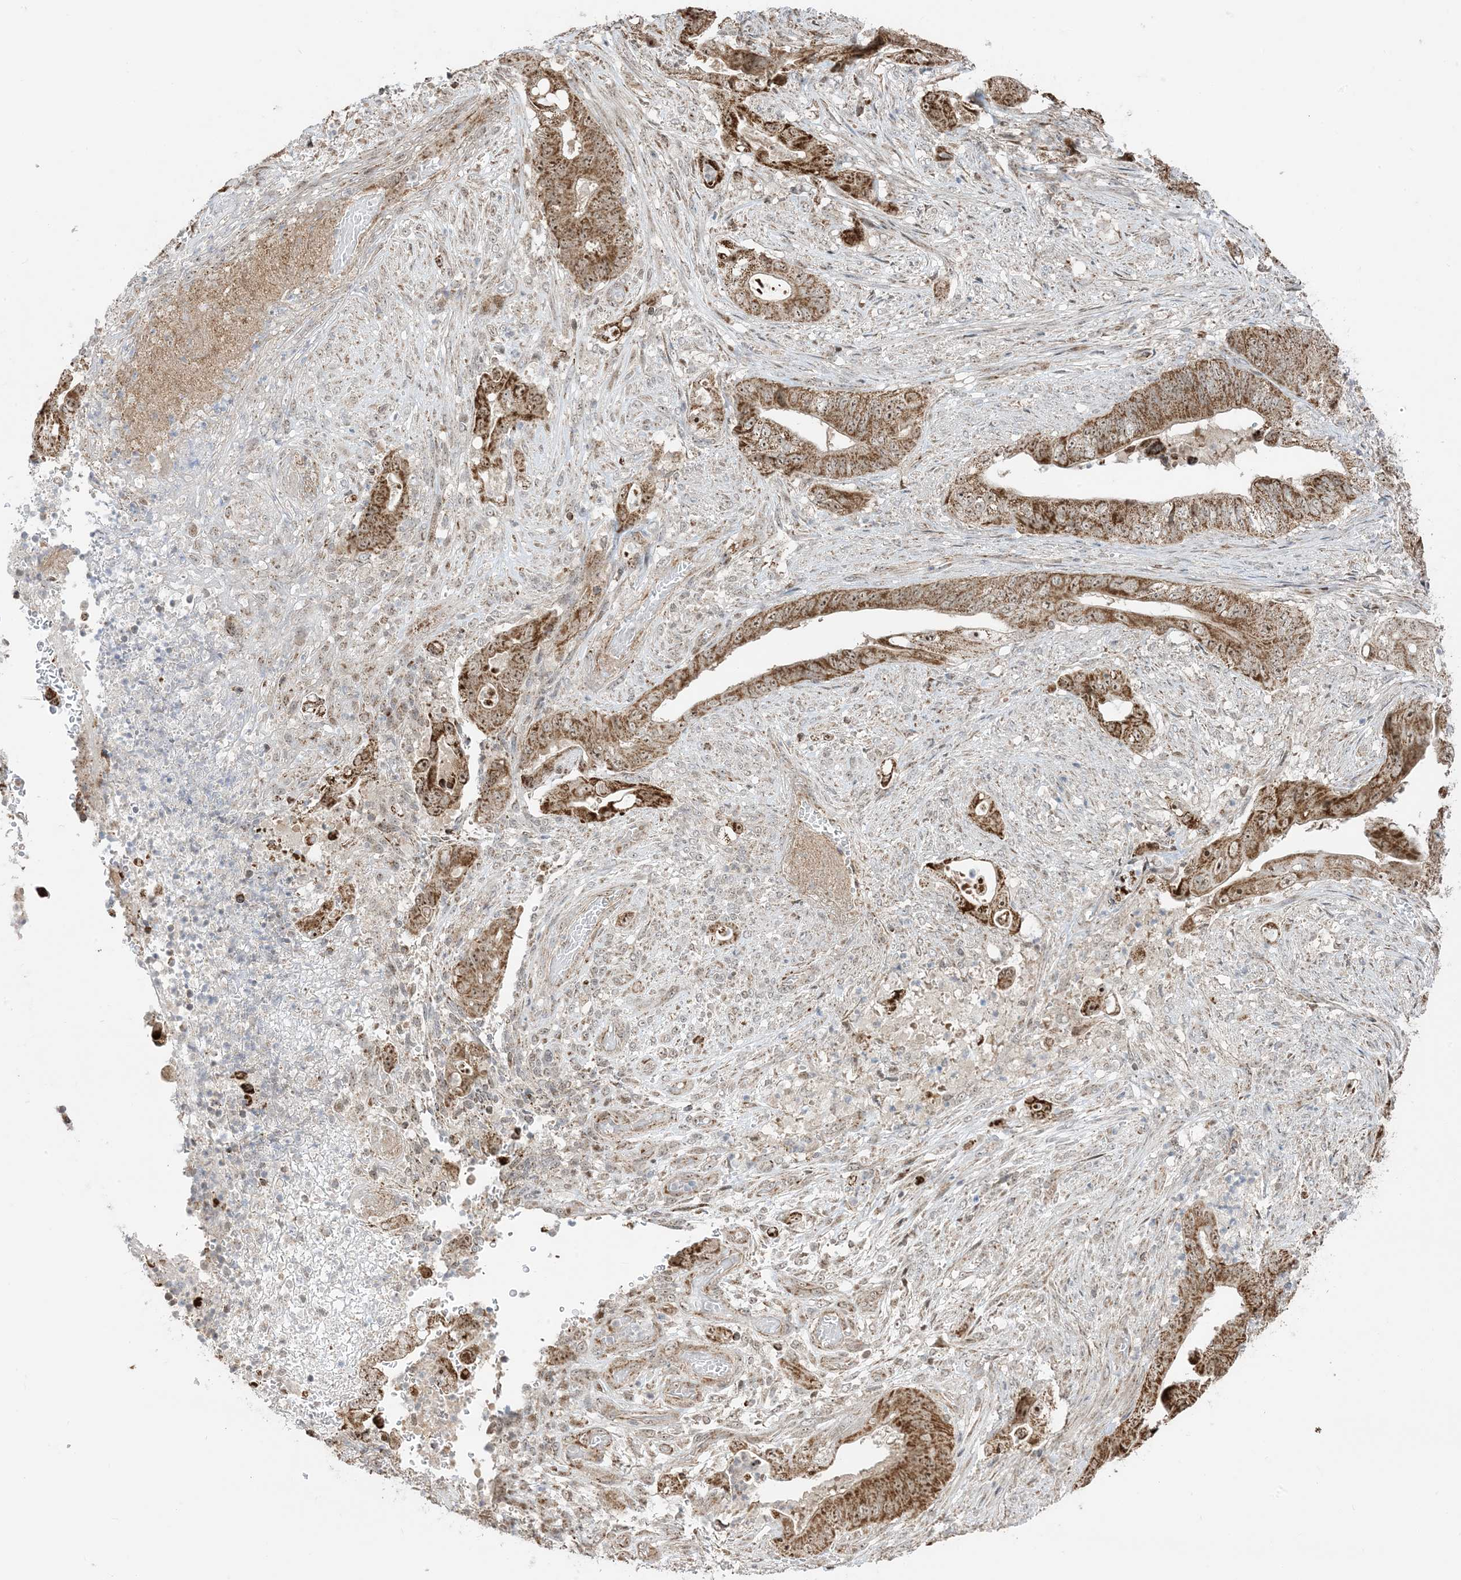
{"staining": {"intensity": "moderate", "quantity": ">75%", "location": "cytoplasmic/membranous,nuclear"}, "tissue": "stomach cancer", "cell_type": "Tumor cells", "image_type": "cancer", "snomed": [{"axis": "morphology", "description": "Adenocarcinoma, NOS"}, {"axis": "topography", "description": "Stomach"}], "caption": "Protein expression analysis of human adenocarcinoma (stomach) reveals moderate cytoplasmic/membranous and nuclear expression in approximately >75% of tumor cells. Using DAB (brown) and hematoxylin (blue) stains, captured at high magnification using brightfield microscopy.", "gene": "MAPKBP1", "patient": {"sex": "female", "age": 73}}